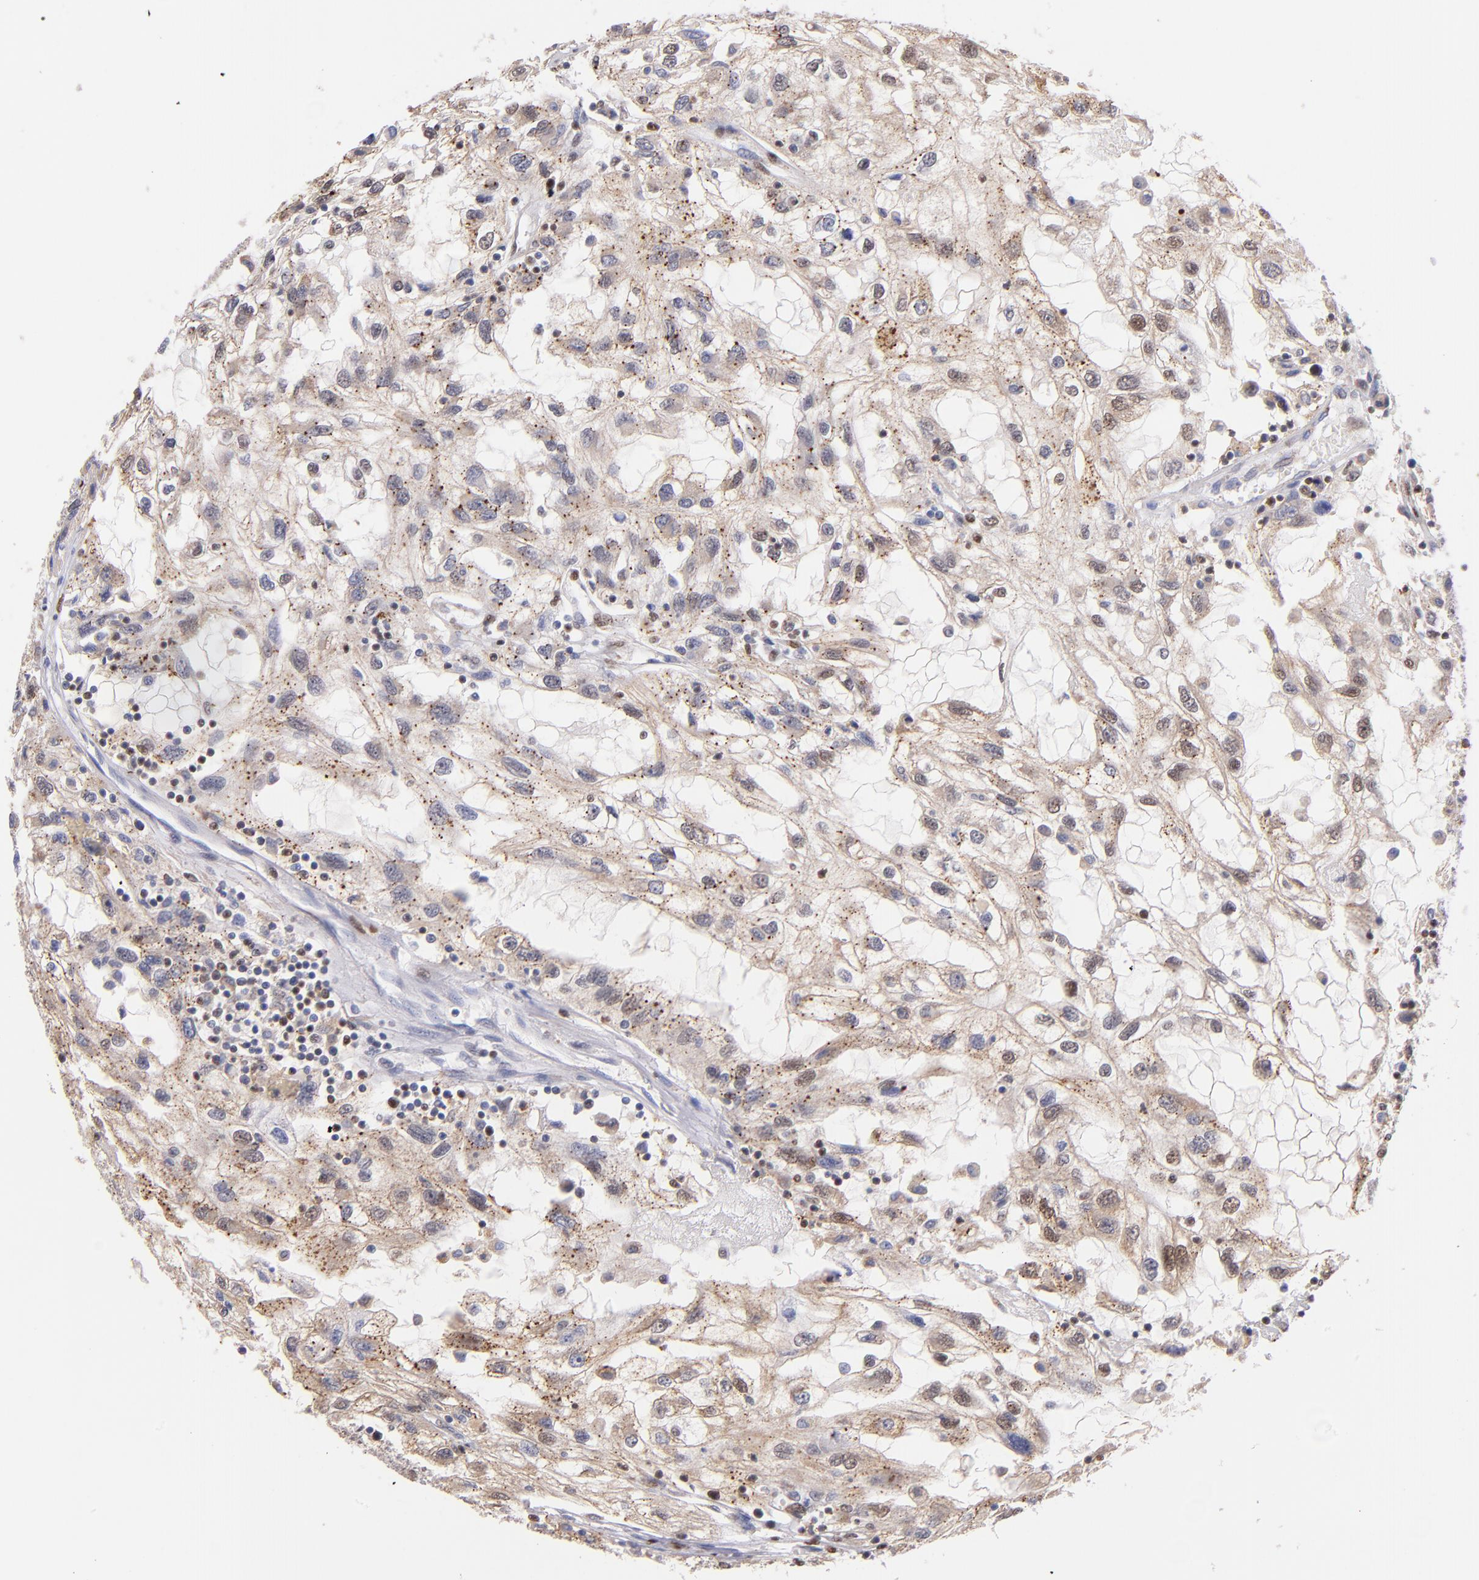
{"staining": {"intensity": "weak", "quantity": "<25%", "location": "nuclear"}, "tissue": "renal cancer", "cell_type": "Tumor cells", "image_type": "cancer", "snomed": [{"axis": "morphology", "description": "Normal tissue, NOS"}, {"axis": "morphology", "description": "Adenocarcinoma, NOS"}, {"axis": "topography", "description": "Kidney"}], "caption": "Renal cancer (adenocarcinoma) was stained to show a protein in brown. There is no significant staining in tumor cells.", "gene": "SRF", "patient": {"sex": "male", "age": 71}}